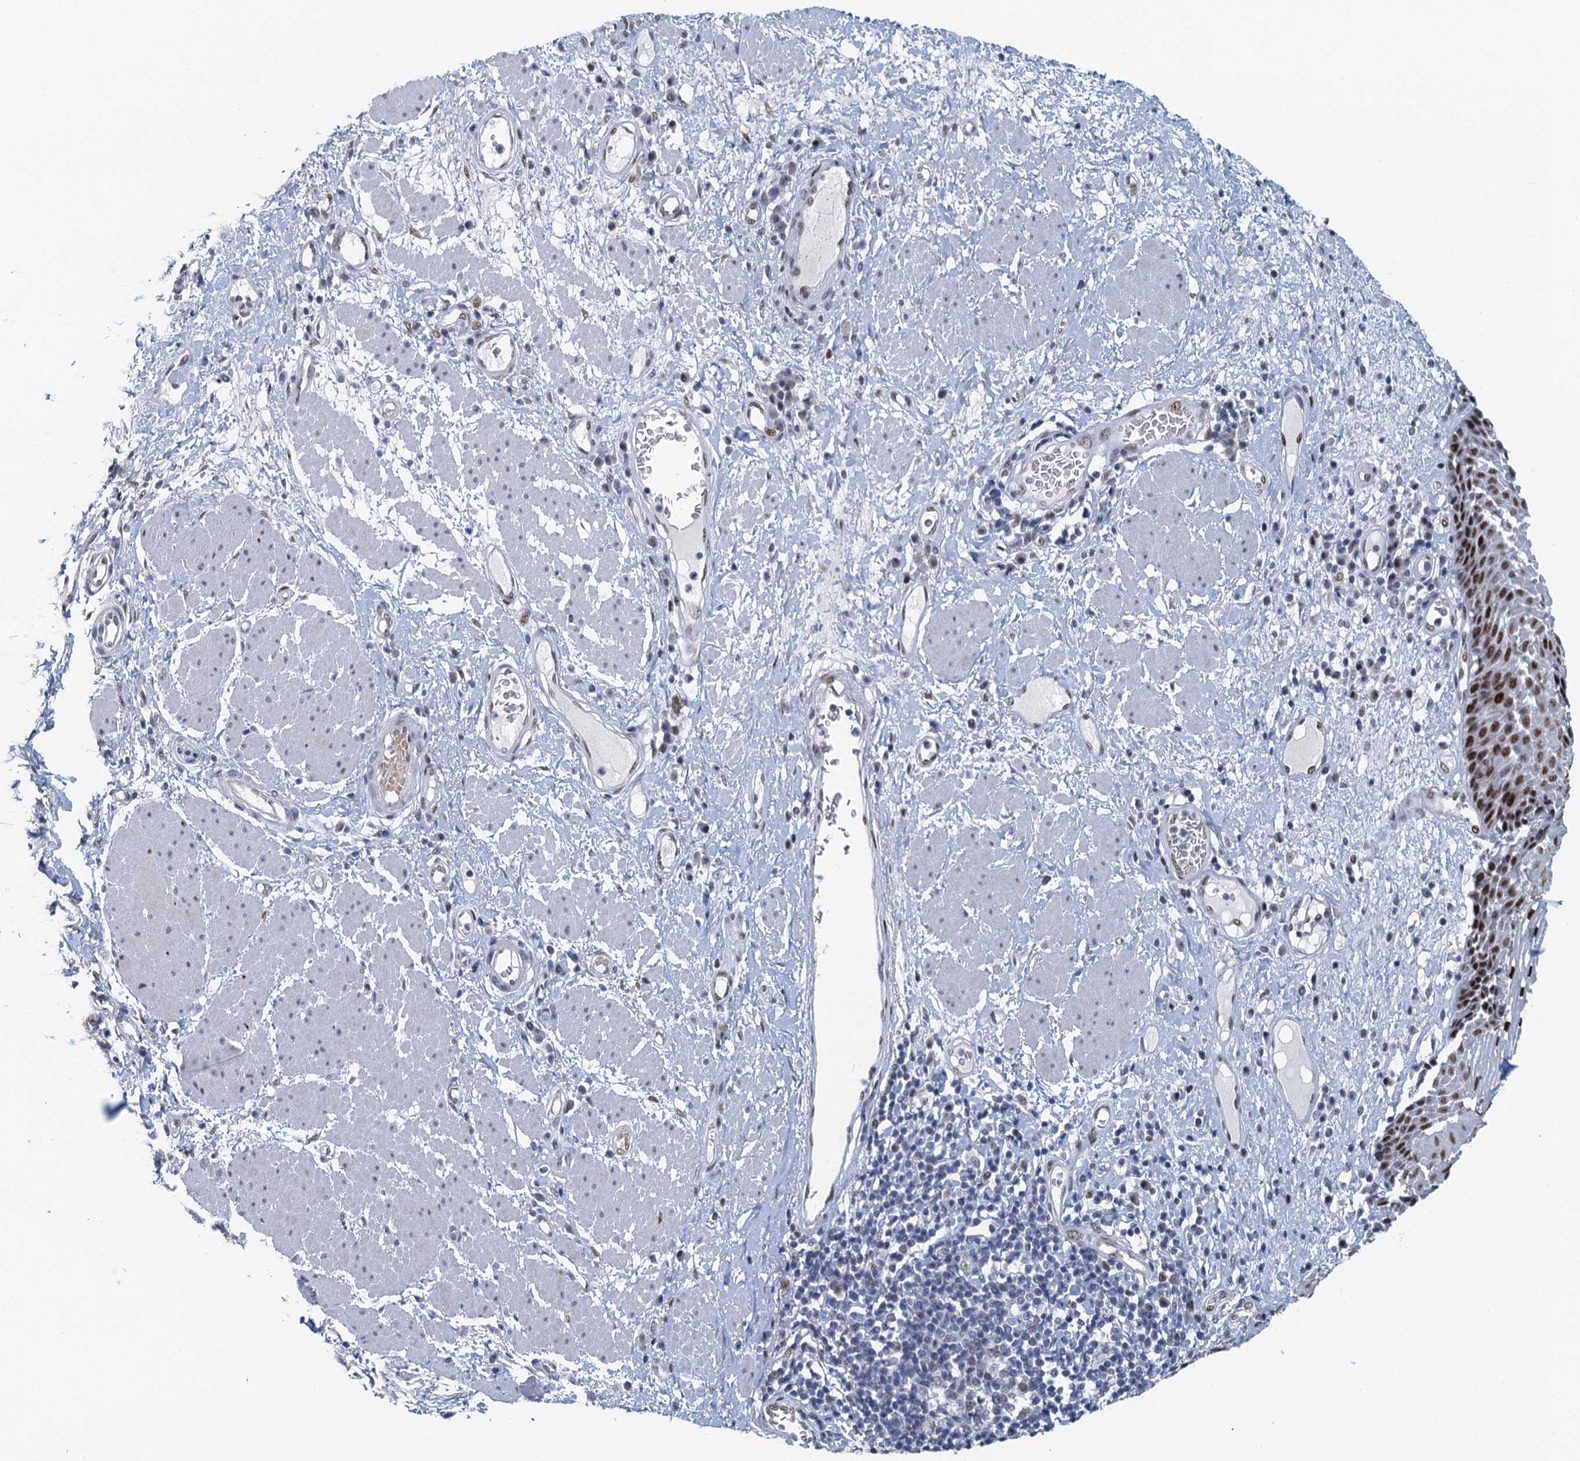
{"staining": {"intensity": "strong", "quantity": "25%-75%", "location": "nuclear"}, "tissue": "esophagus", "cell_type": "Squamous epithelial cells", "image_type": "normal", "snomed": [{"axis": "morphology", "description": "Normal tissue, NOS"}, {"axis": "morphology", "description": "Adenocarcinoma, NOS"}, {"axis": "topography", "description": "Esophagus"}], "caption": "Immunohistochemical staining of unremarkable human esophagus displays 25%-75% levels of strong nuclear protein staining in about 25%-75% of squamous epithelial cells.", "gene": "TTLL9", "patient": {"sex": "male", "age": 62}}